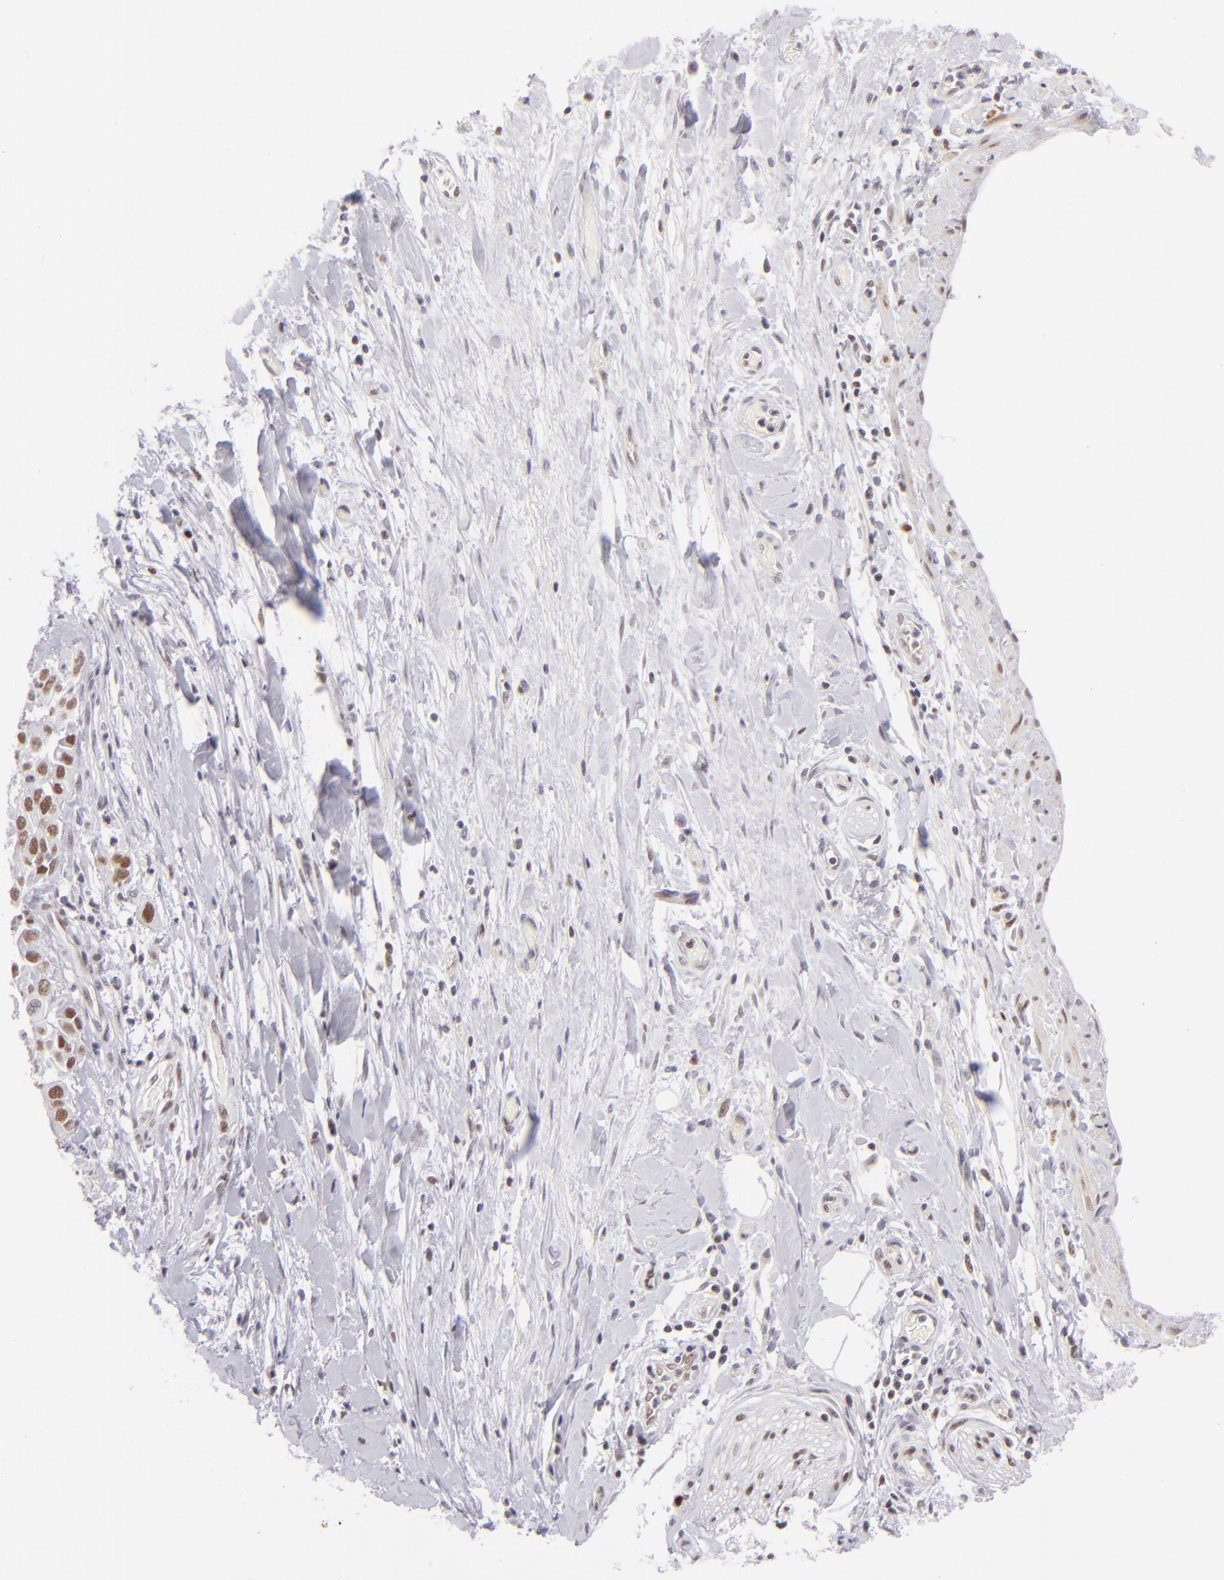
{"staining": {"intensity": "moderate", "quantity": "25%-75%", "location": "nuclear"}, "tissue": "pancreatic cancer", "cell_type": "Tumor cells", "image_type": "cancer", "snomed": [{"axis": "morphology", "description": "Adenocarcinoma, NOS"}, {"axis": "topography", "description": "Pancreas"}], "caption": "A high-resolution image shows immunohistochemistry staining of pancreatic cancer, which demonstrates moderate nuclear positivity in approximately 25%-75% of tumor cells. (IHC, brightfield microscopy, high magnification).", "gene": "POU2F1", "patient": {"sex": "female", "age": 52}}